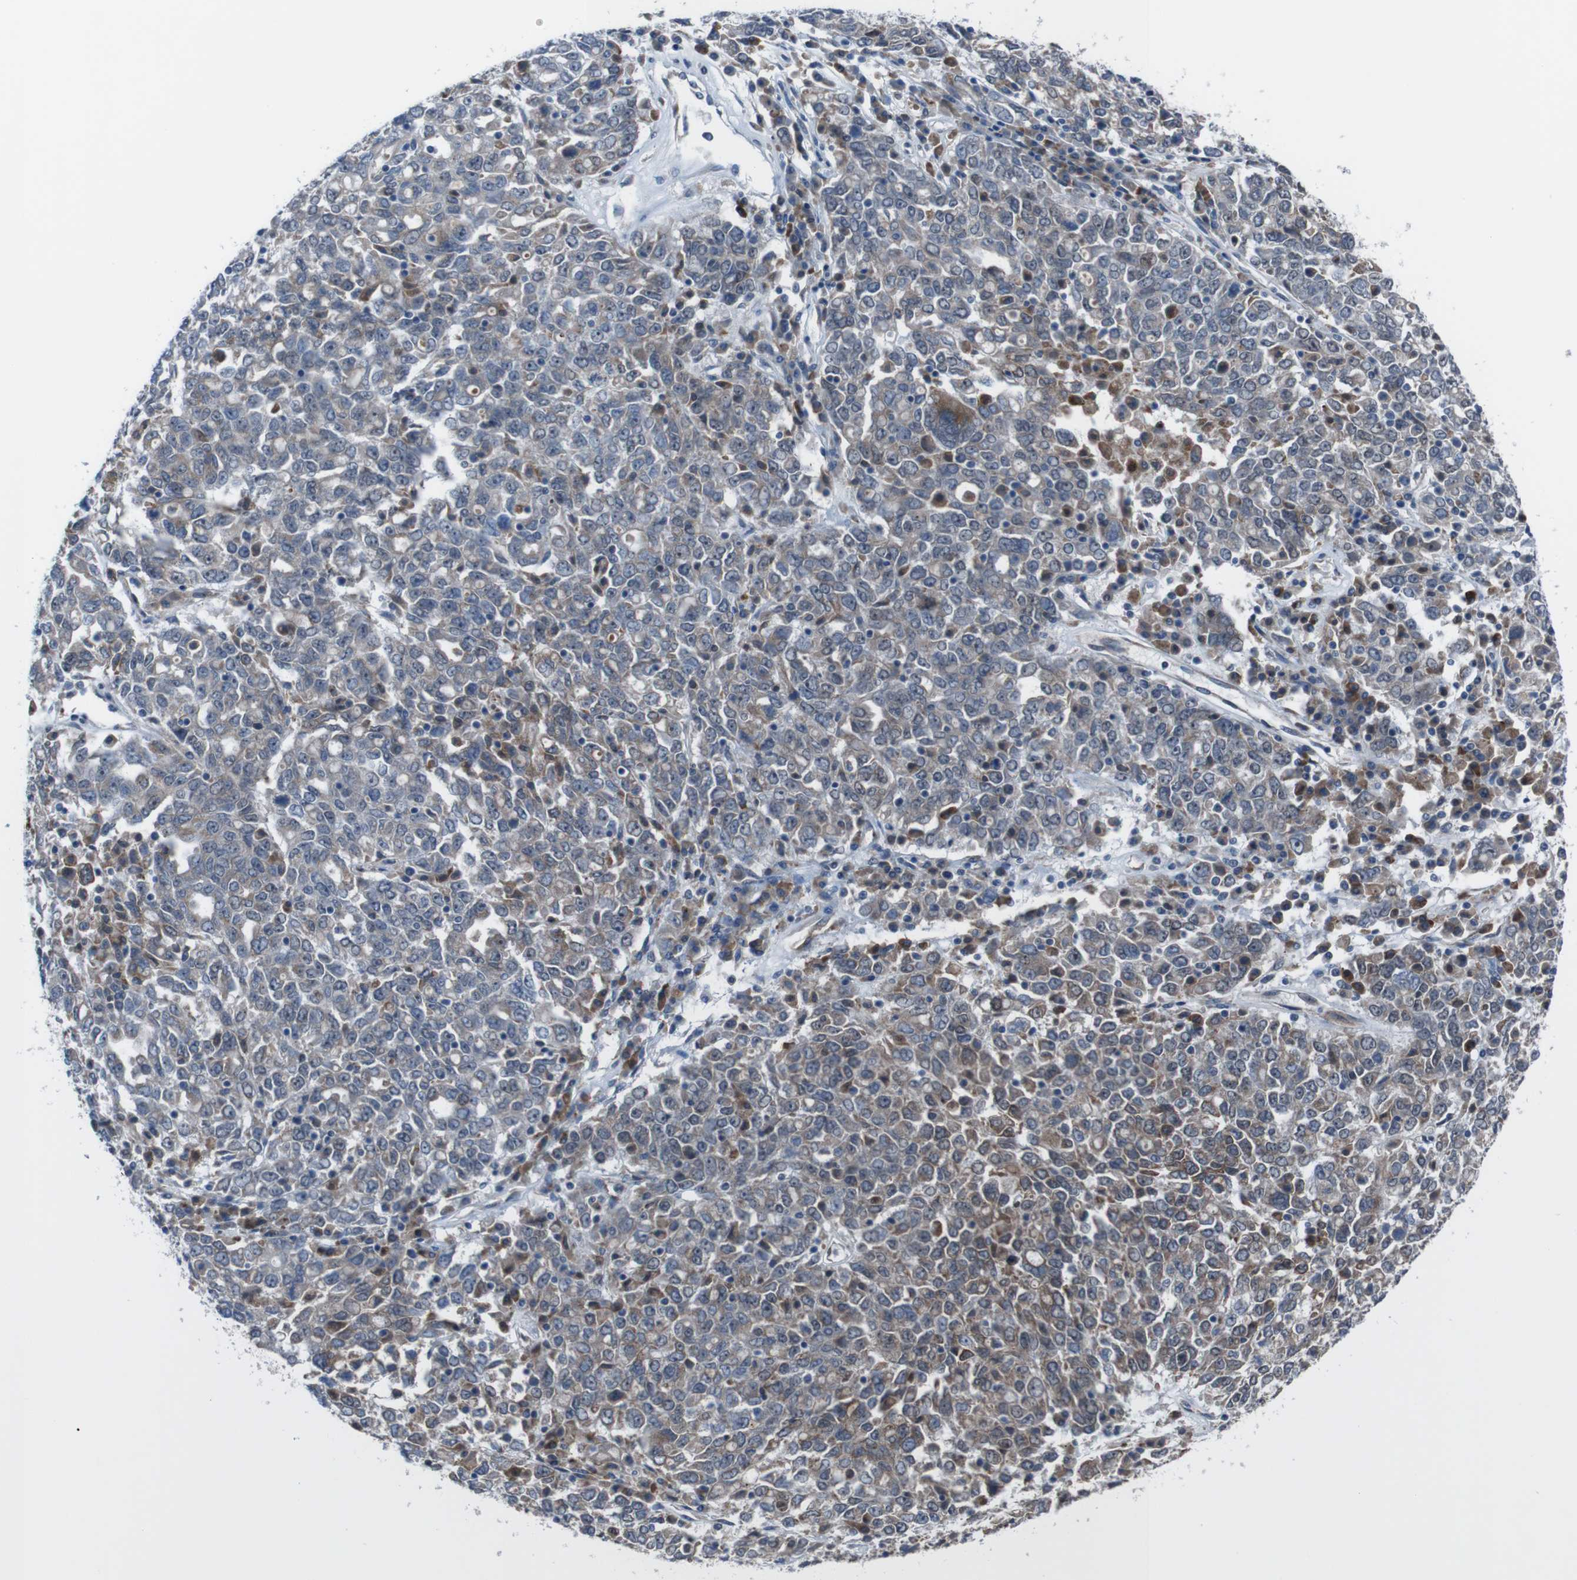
{"staining": {"intensity": "weak", "quantity": ">75%", "location": "cytoplasmic/membranous"}, "tissue": "ovarian cancer", "cell_type": "Tumor cells", "image_type": "cancer", "snomed": [{"axis": "morphology", "description": "Carcinoma, endometroid"}, {"axis": "topography", "description": "Ovary"}], "caption": "Ovarian cancer (endometroid carcinoma) stained with a protein marker shows weak staining in tumor cells.", "gene": "CDH22", "patient": {"sex": "female", "age": 62}}